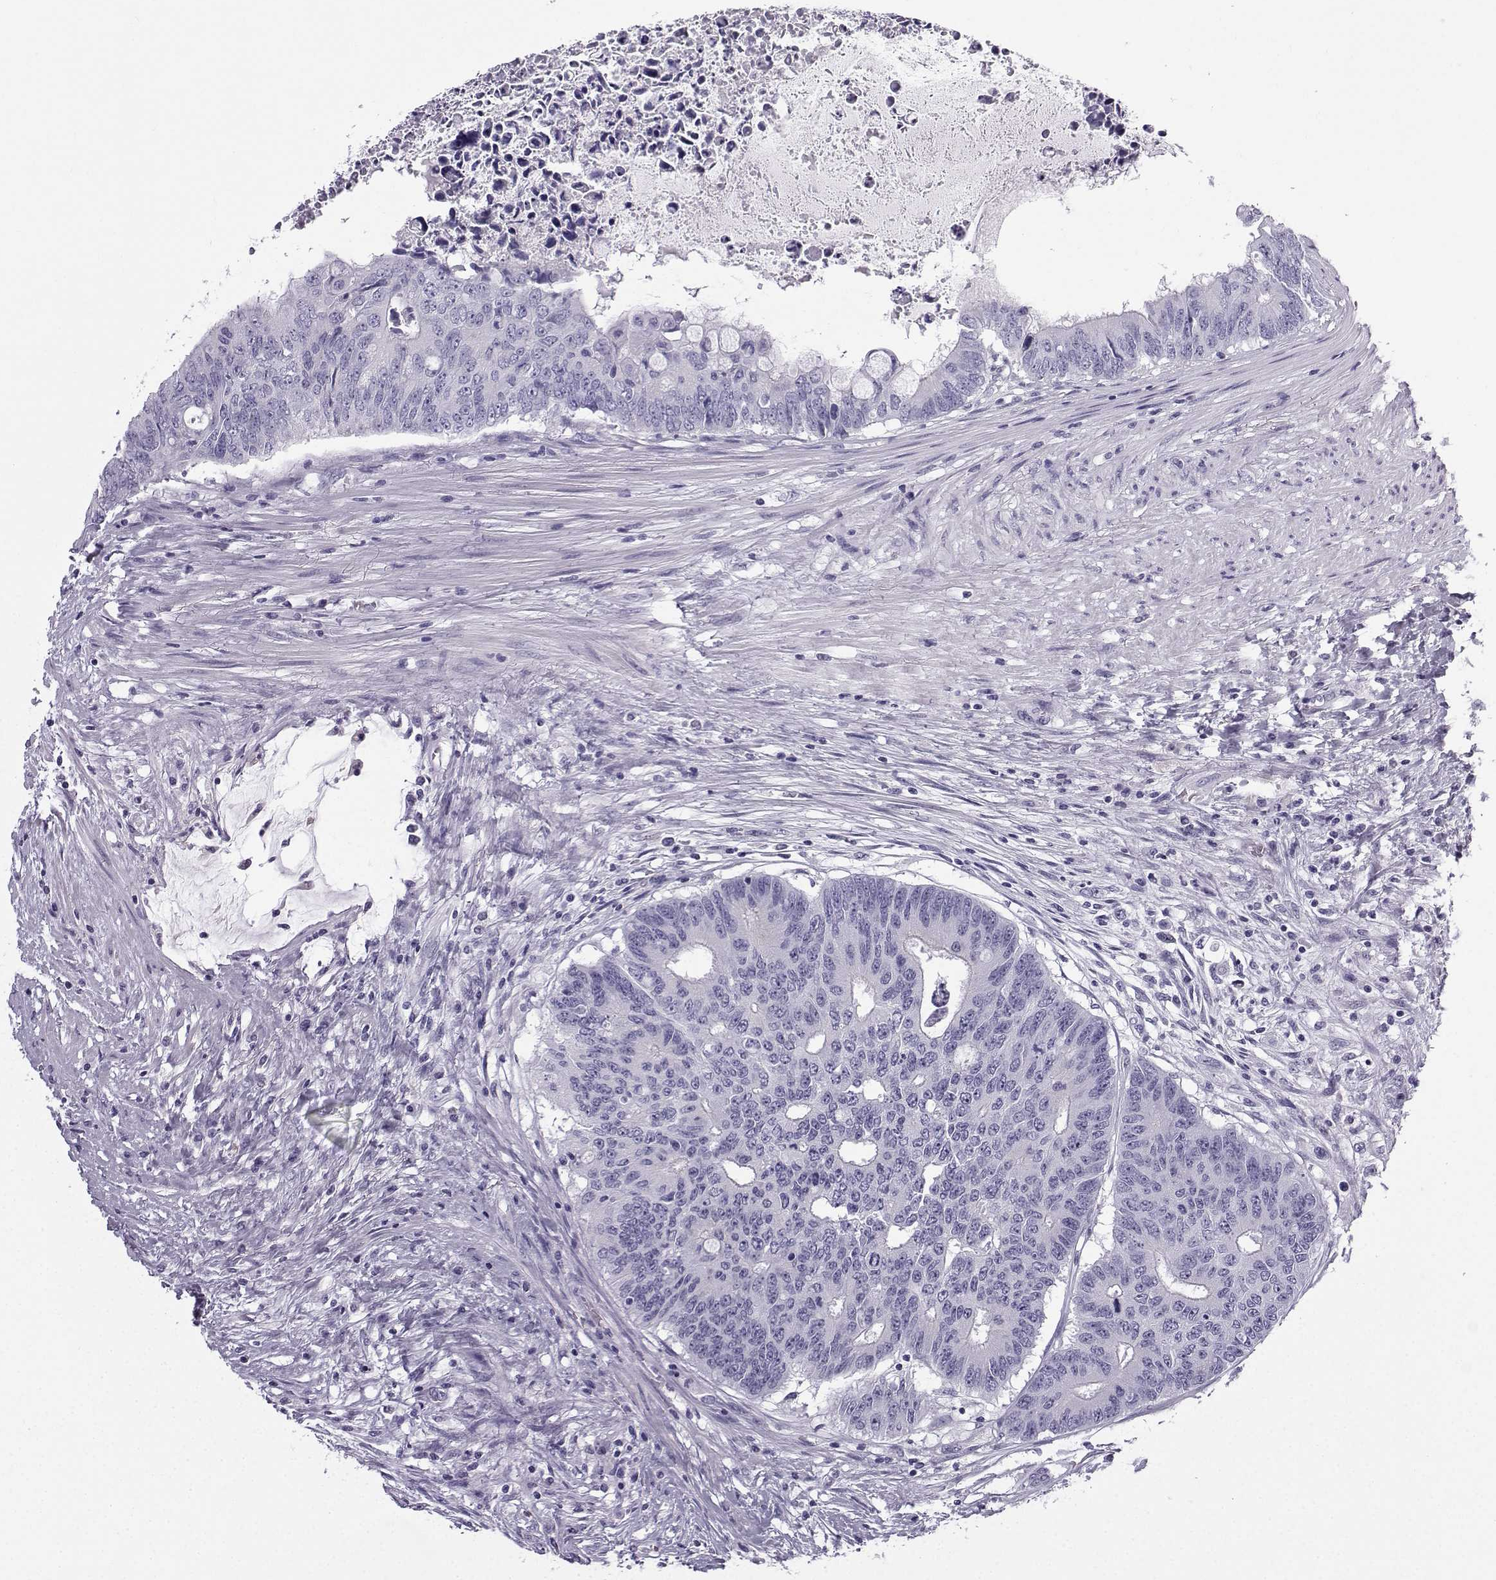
{"staining": {"intensity": "negative", "quantity": "none", "location": "none"}, "tissue": "colorectal cancer", "cell_type": "Tumor cells", "image_type": "cancer", "snomed": [{"axis": "morphology", "description": "Adenocarcinoma, NOS"}, {"axis": "topography", "description": "Rectum"}], "caption": "High magnification brightfield microscopy of colorectal cancer (adenocarcinoma) stained with DAB (brown) and counterstained with hematoxylin (blue): tumor cells show no significant positivity.", "gene": "ZBTB8B", "patient": {"sex": "male", "age": 59}}